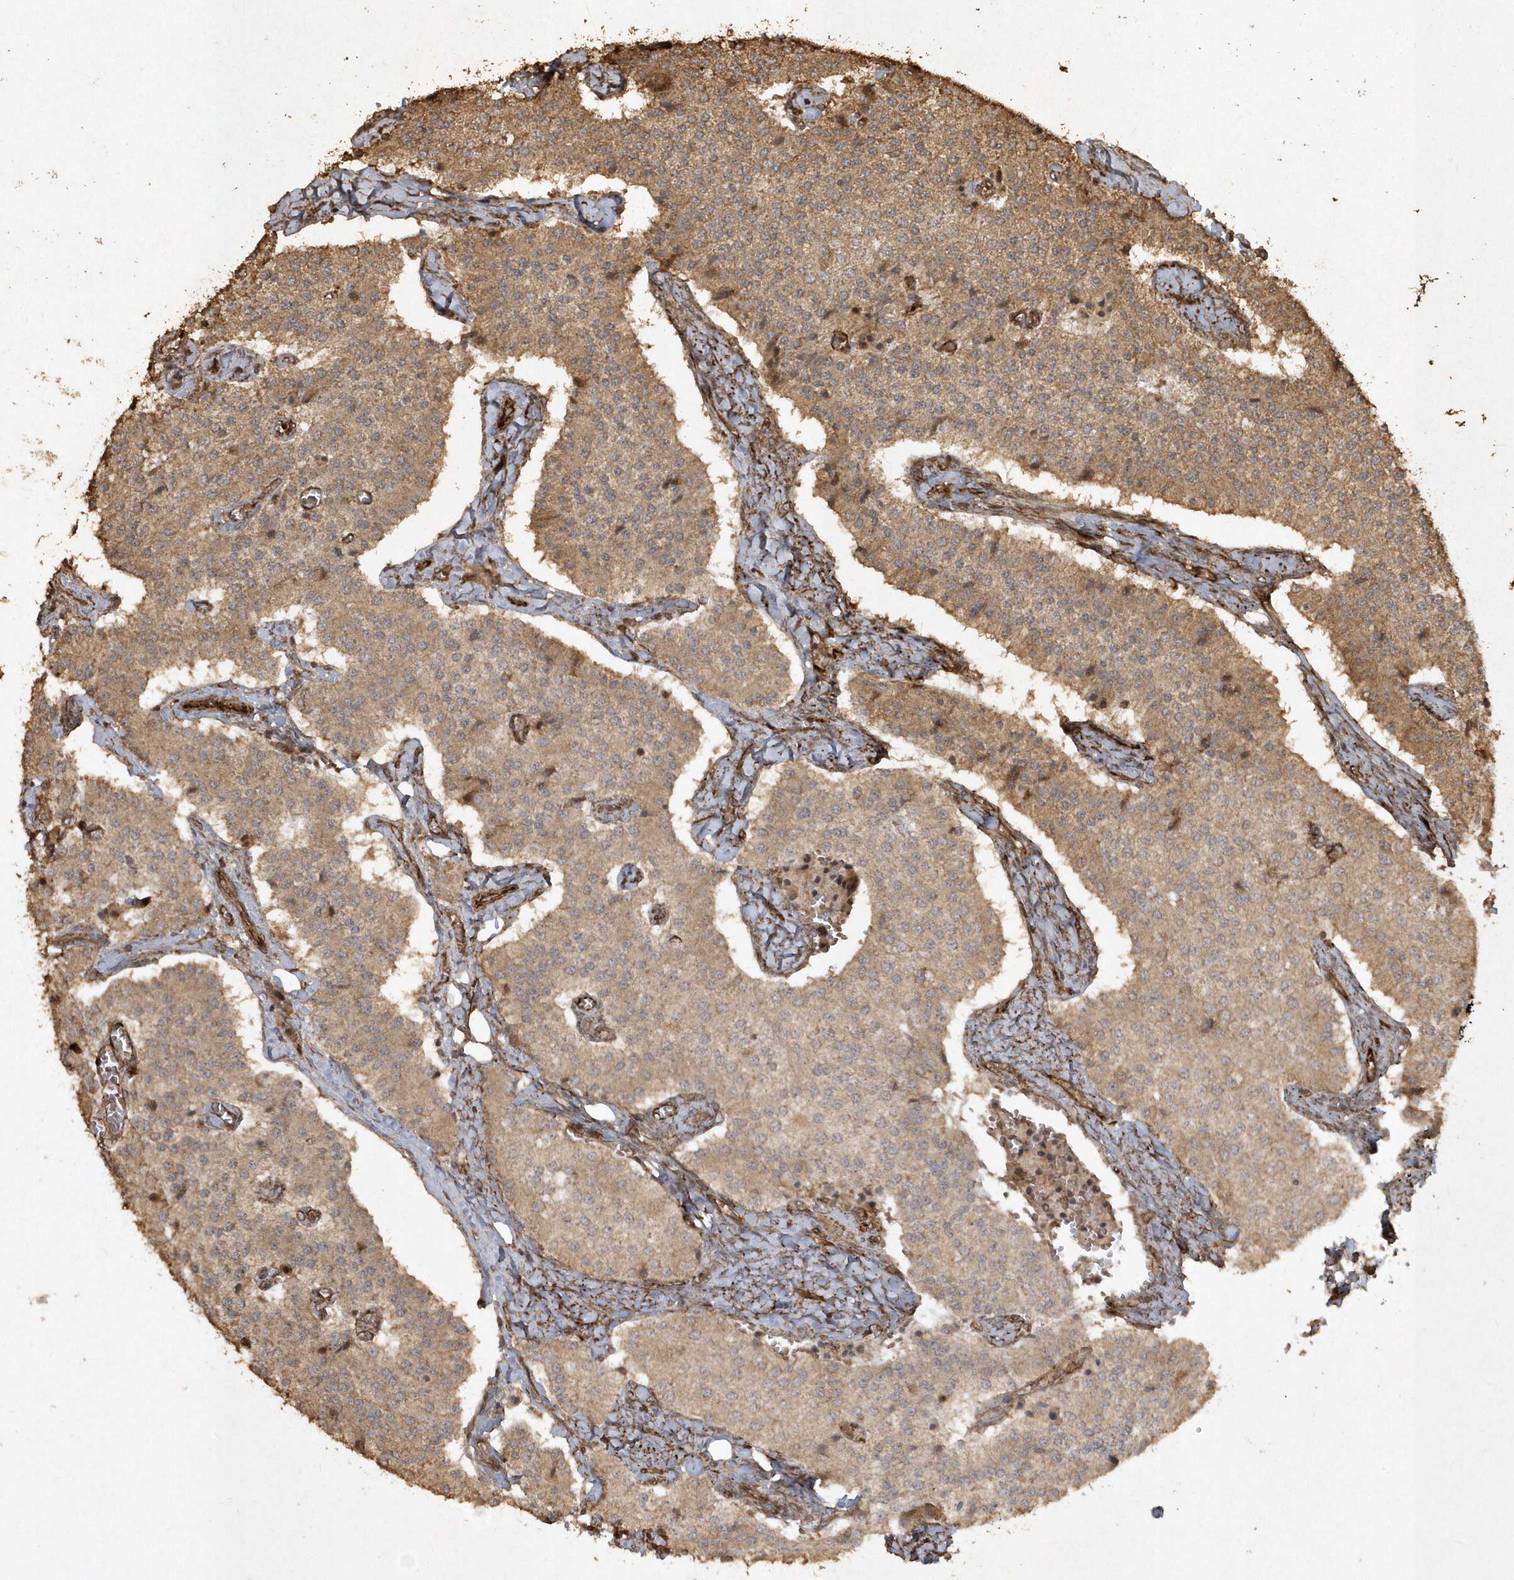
{"staining": {"intensity": "moderate", "quantity": ">75%", "location": "cytoplasmic/membranous"}, "tissue": "carcinoid", "cell_type": "Tumor cells", "image_type": "cancer", "snomed": [{"axis": "morphology", "description": "Carcinoid, malignant, NOS"}, {"axis": "topography", "description": "Colon"}], "caption": "Immunohistochemistry of human malignant carcinoid reveals medium levels of moderate cytoplasmic/membranous expression in approximately >75% of tumor cells.", "gene": "AVPI1", "patient": {"sex": "female", "age": 52}}